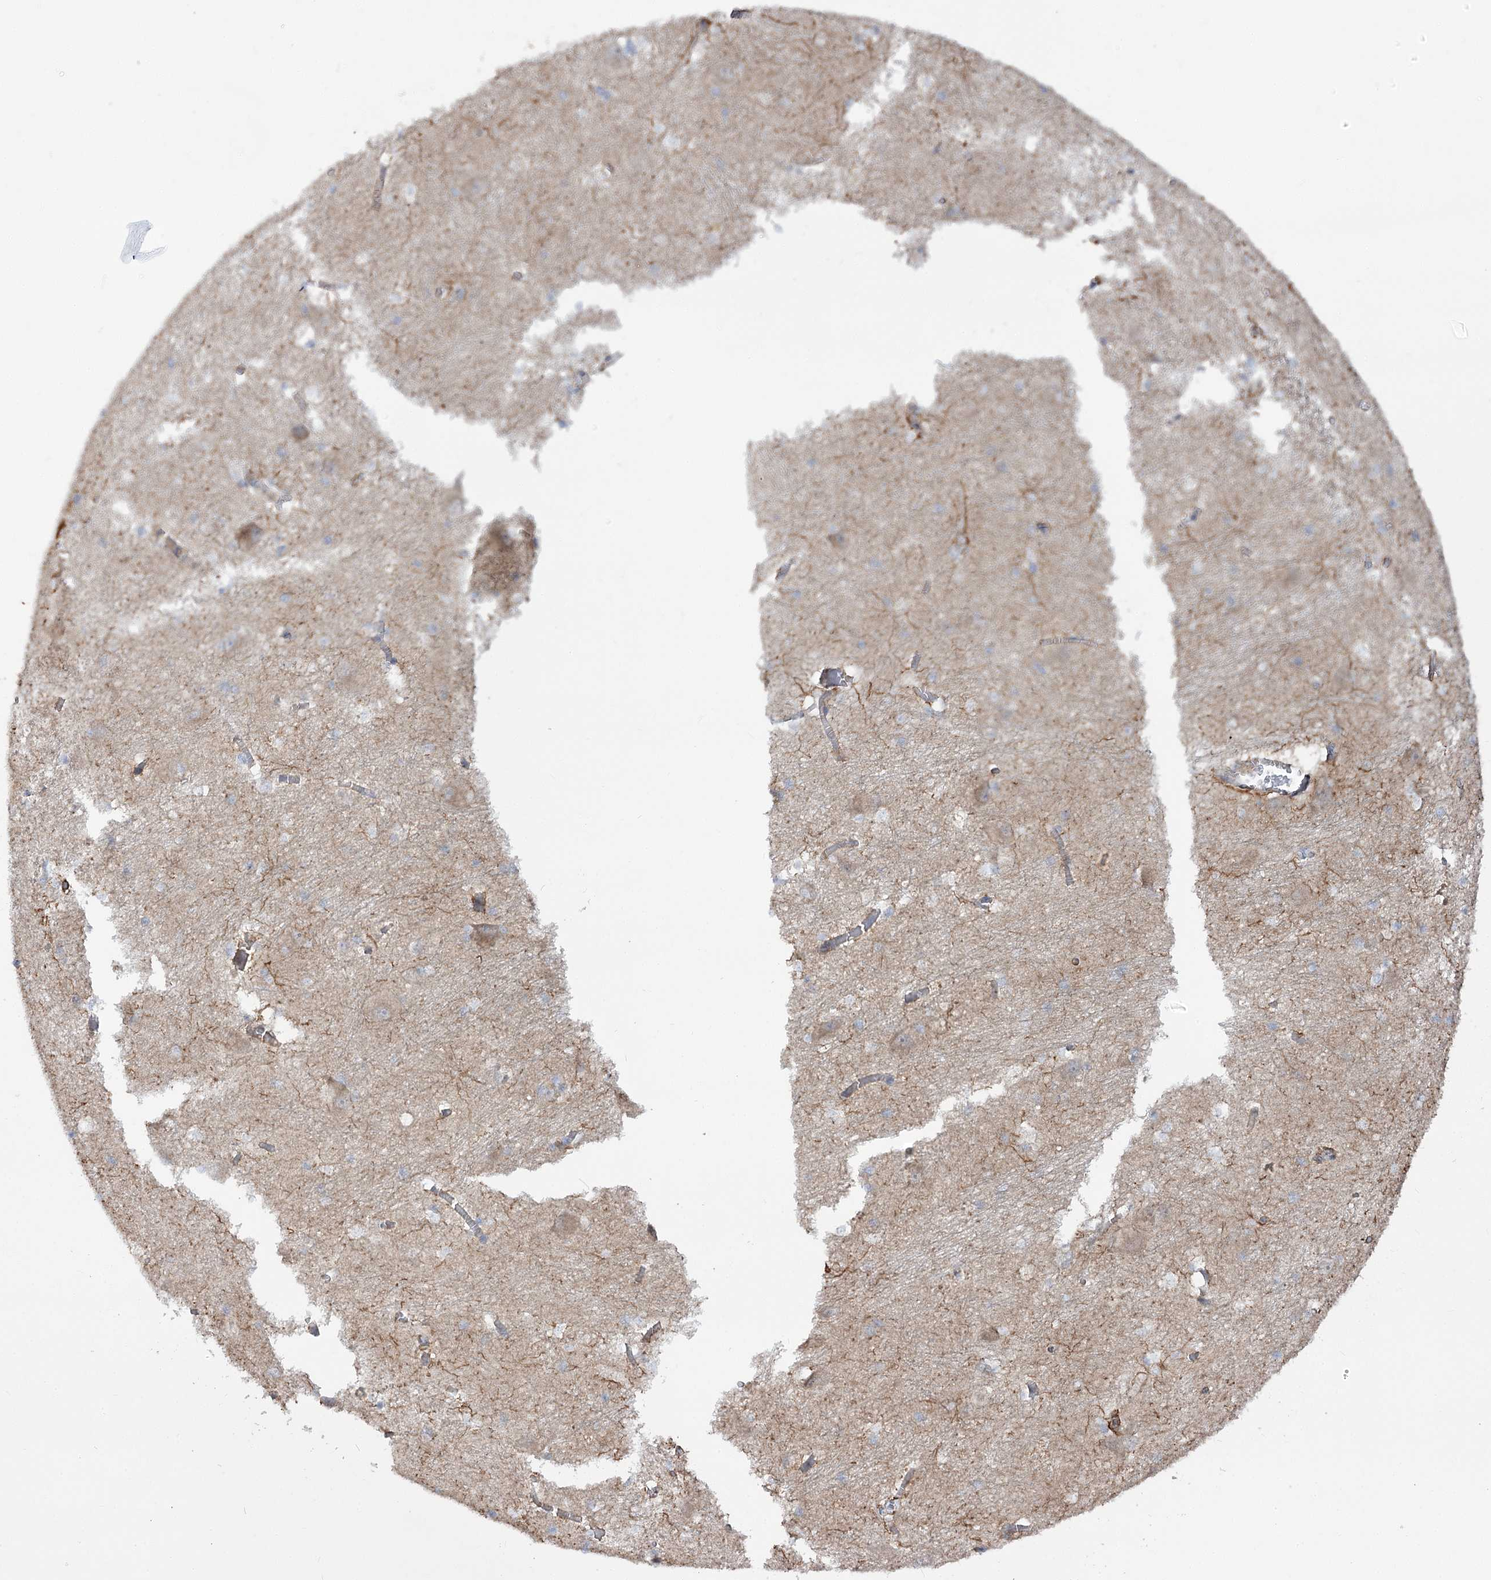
{"staining": {"intensity": "negative", "quantity": "none", "location": "none"}, "tissue": "caudate", "cell_type": "Glial cells", "image_type": "normal", "snomed": [{"axis": "morphology", "description": "Normal tissue, NOS"}, {"axis": "topography", "description": "Lateral ventricle wall"}], "caption": "Glial cells are negative for brown protein staining in benign caudate. (Immunohistochemistry (ihc), brightfield microscopy, high magnification).", "gene": "SH3BP5L", "patient": {"sex": "male", "age": 37}}